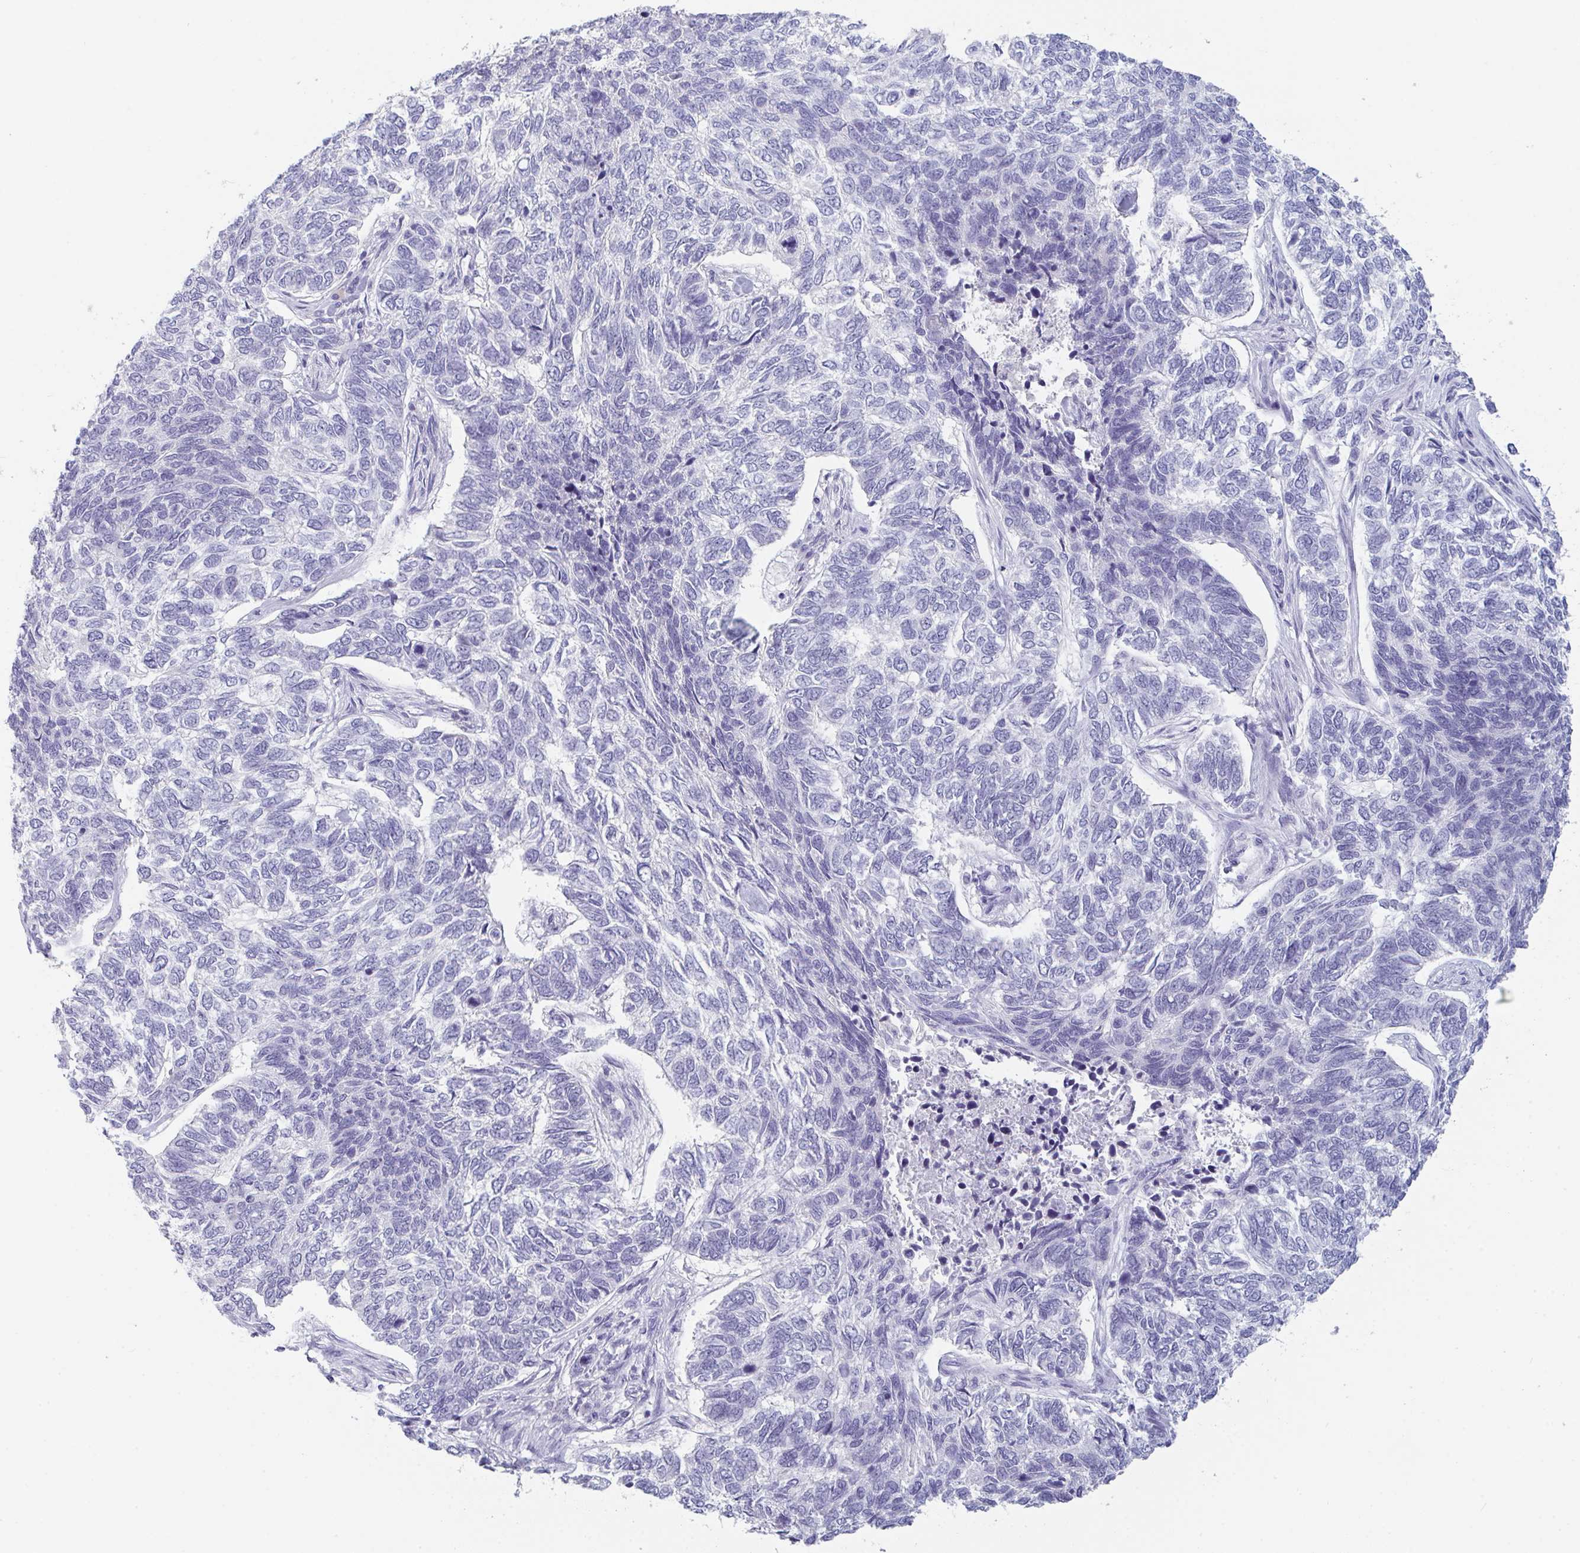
{"staining": {"intensity": "negative", "quantity": "none", "location": "none"}, "tissue": "skin cancer", "cell_type": "Tumor cells", "image_type": "cancer", "snomed": [{"axis": "morphology", "description": "Basal cell carcinoma"}, {"axis": "topography", "description": "Skin"}], "caption": "The IHC micrograph has no significant positivity in tumor cells of basal cell carcinoma (skin) tissue.", "gene": "RUBCN", "patient": {"sex": "female", "age": 65}}